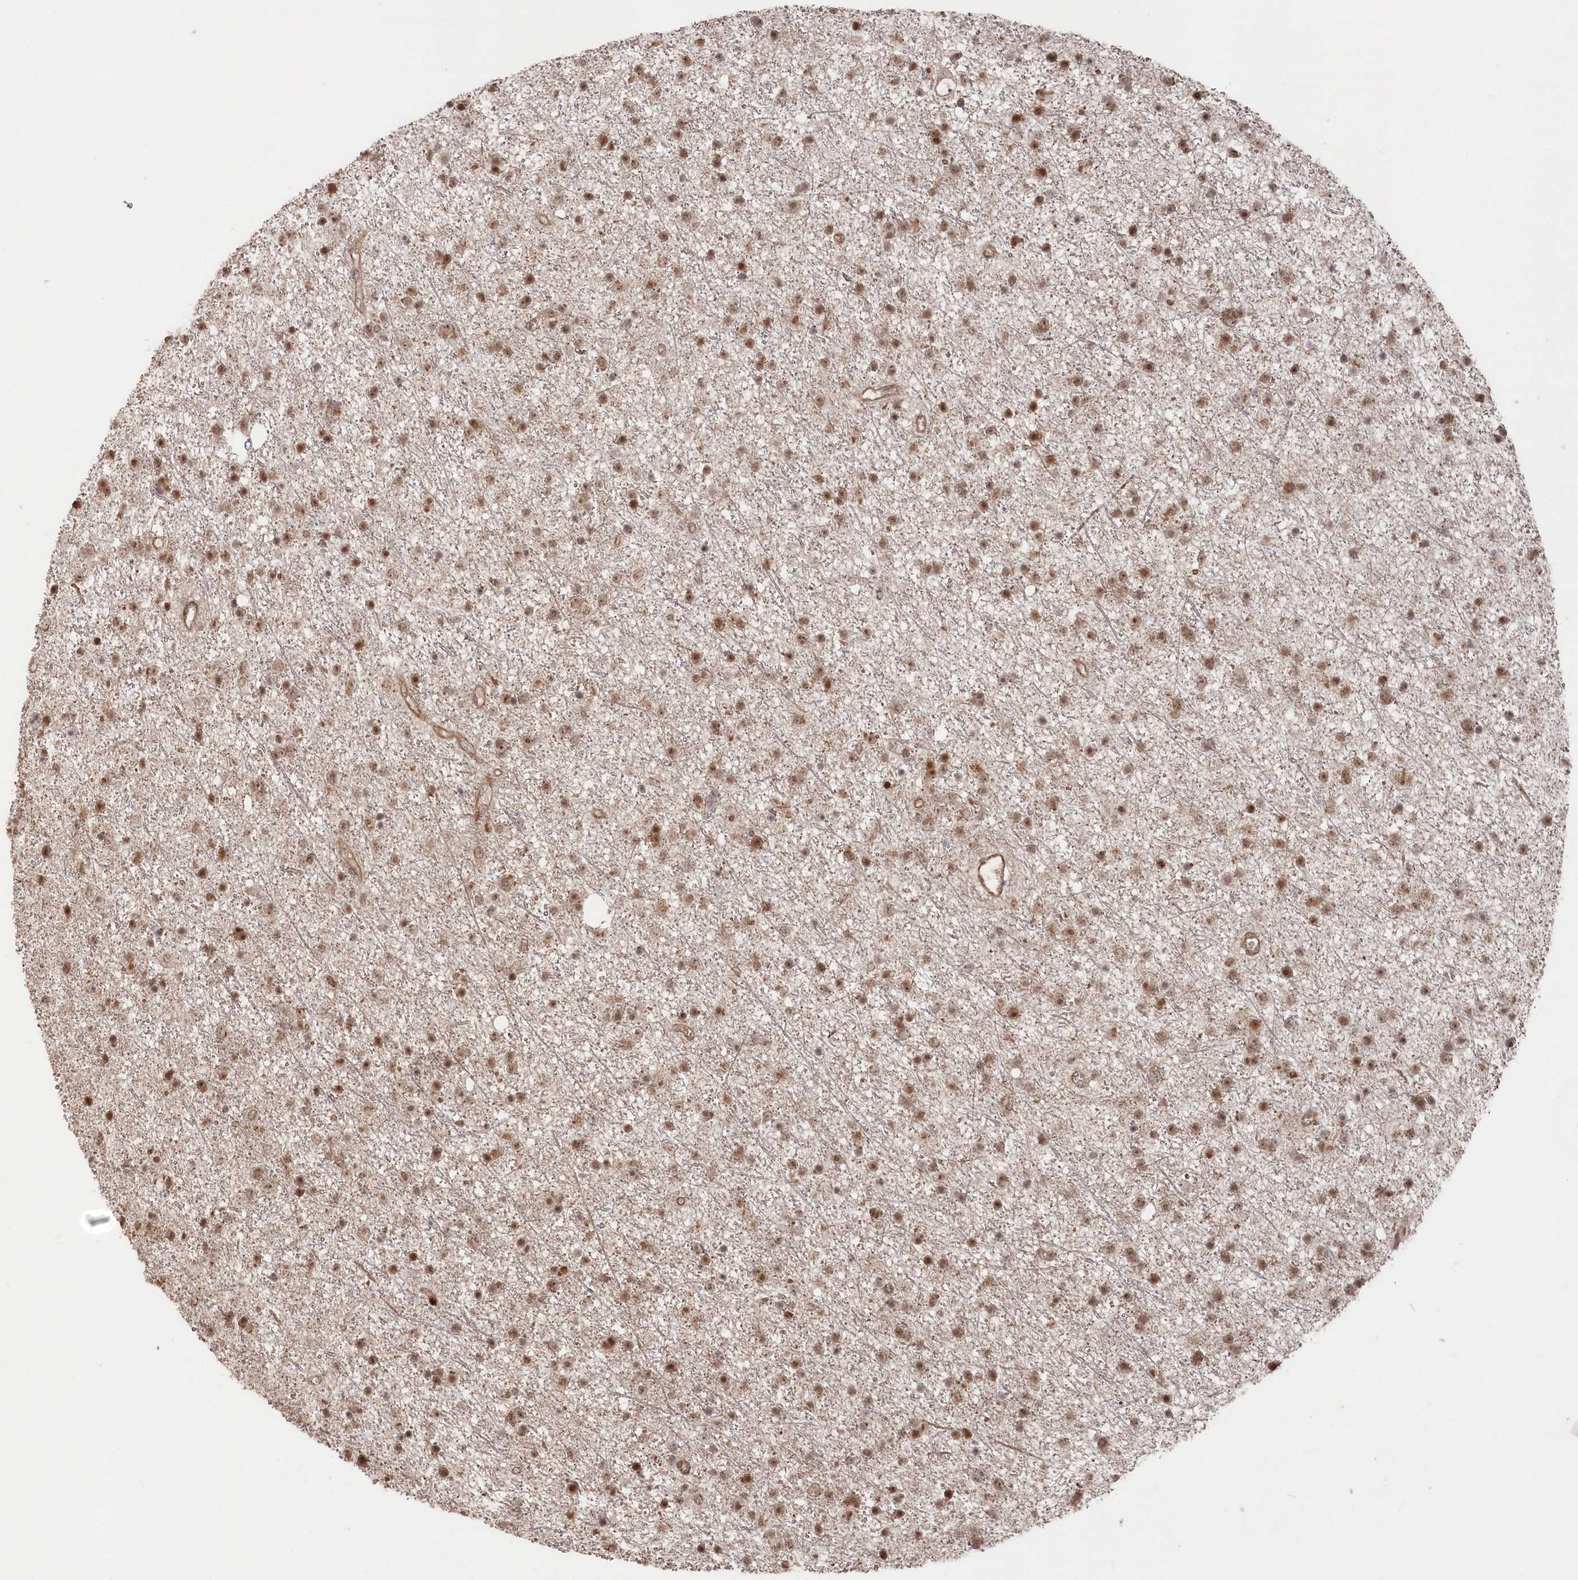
{"staining": {"intensity": "moderate", "quantity": ">75%", "location": "nuclear"}, "tissue": "glioma", "cell_type": "Tumor cells", "image_type": "cancer", "snomed": [{"axis": "morphology", "description": "Glioma, malignant, Low grade"}, {"axis": "topography", "description": "Cerebral cortex"}], "caption": "Immunohistochemistry of human malignant glioma (low-grade) exhibits medium levels of moderate nuclear staining in approximately >75% of tumor cells. Immunohistochemistry stains the protein of interest in brown and the nuclei are stained blue.", "gene": "POLR3A", "patient": {"sex": "female", "age": 39}}